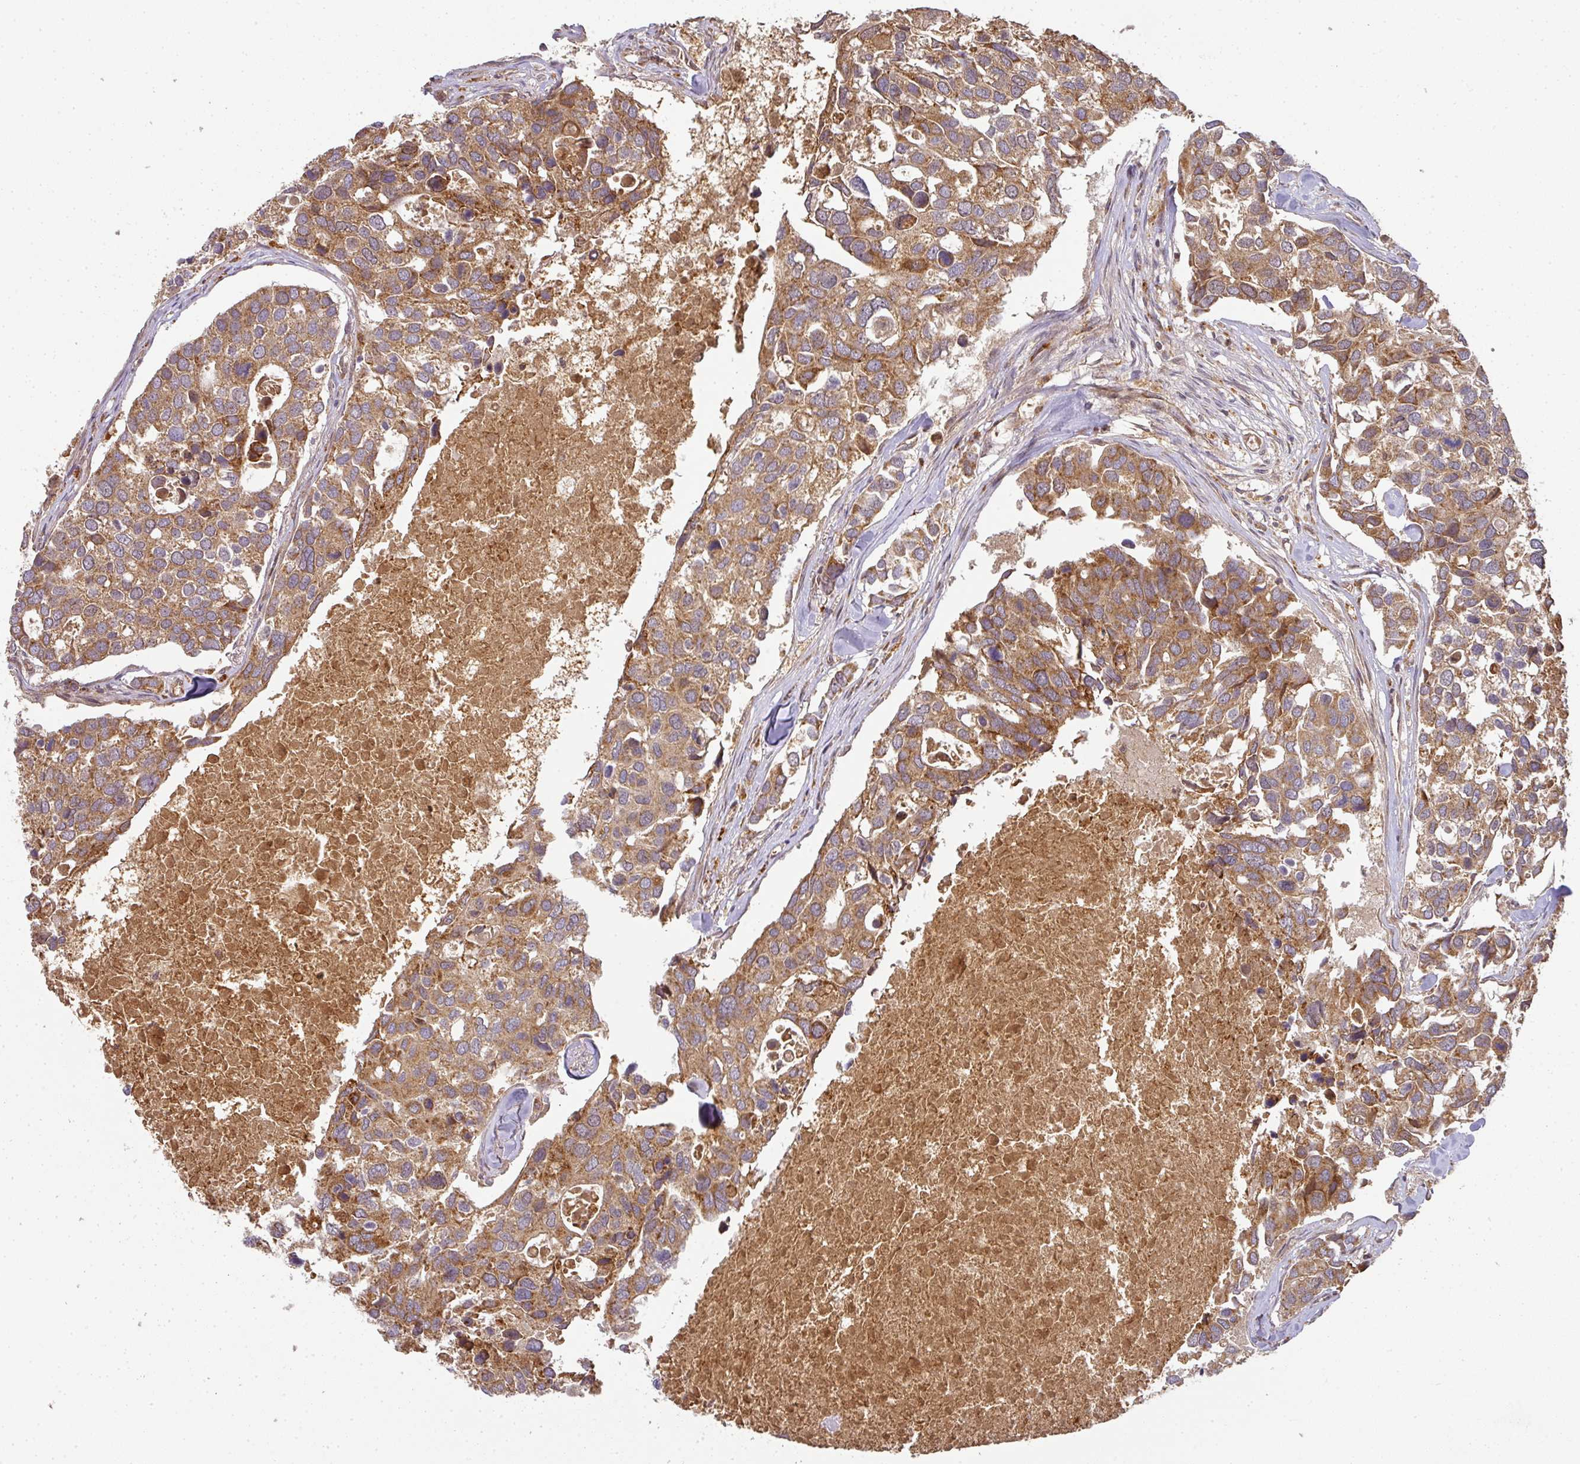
{"staining": {"intensity": "moderate", "quantity": ">75%", "location": "cytoplasmic/membranous"}, "tissue": "breast cancer", "cell_type": "Tumor cells", "image_type": "cancer", "snomed": [{"axis": "morphology", "description": "Duct carcinoma"}, {"axis": "topography", "description": "Breast"}], "caption": "Human breast intraductal carcinoma stained with a brown dye exhibits moderate cytoplasmic/membranous positive expression in approximately >75% of tumor cells.", "gene": "MALSU1", "patient": {"sex": "female", "age": 83}}